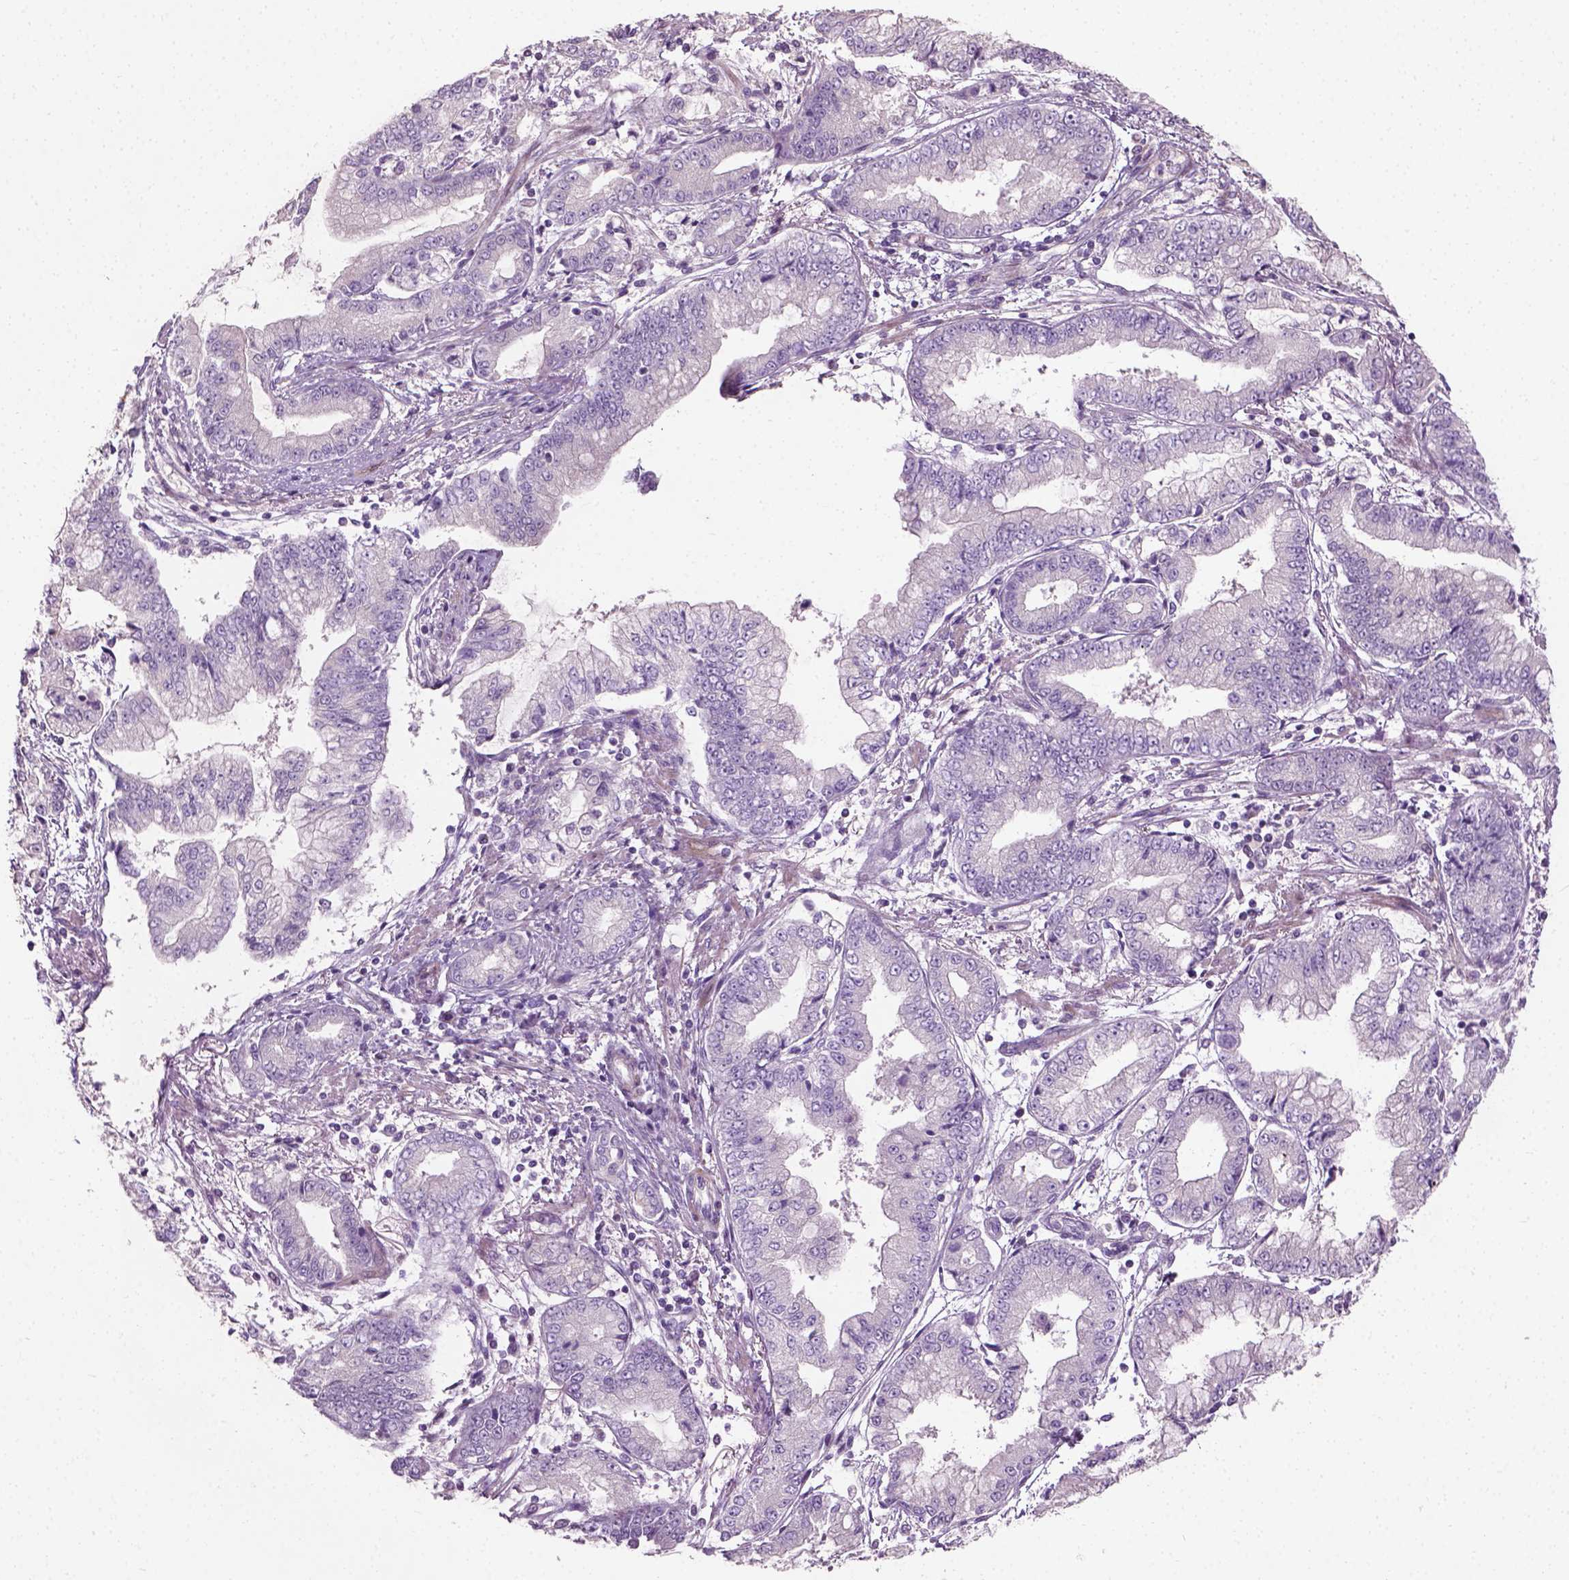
{"staining": {"intensity": "negative", "quantity": "none", "location": "none"}, "tissue": "stomach cancer", "cell_type": "Tumor cells", "image_type": "cancer", "snomed": [{"axis": "morphology", "description": "Adenocarcinoma, NOS"}, {"axis": "topography", "description": "Stomach, upper"}], "caption": "Tumor cells show no significant expression in stomach cancer (adenocarcinoma).", "gene": "PKP3", "patient": {"sex": "female", "age": 74}}